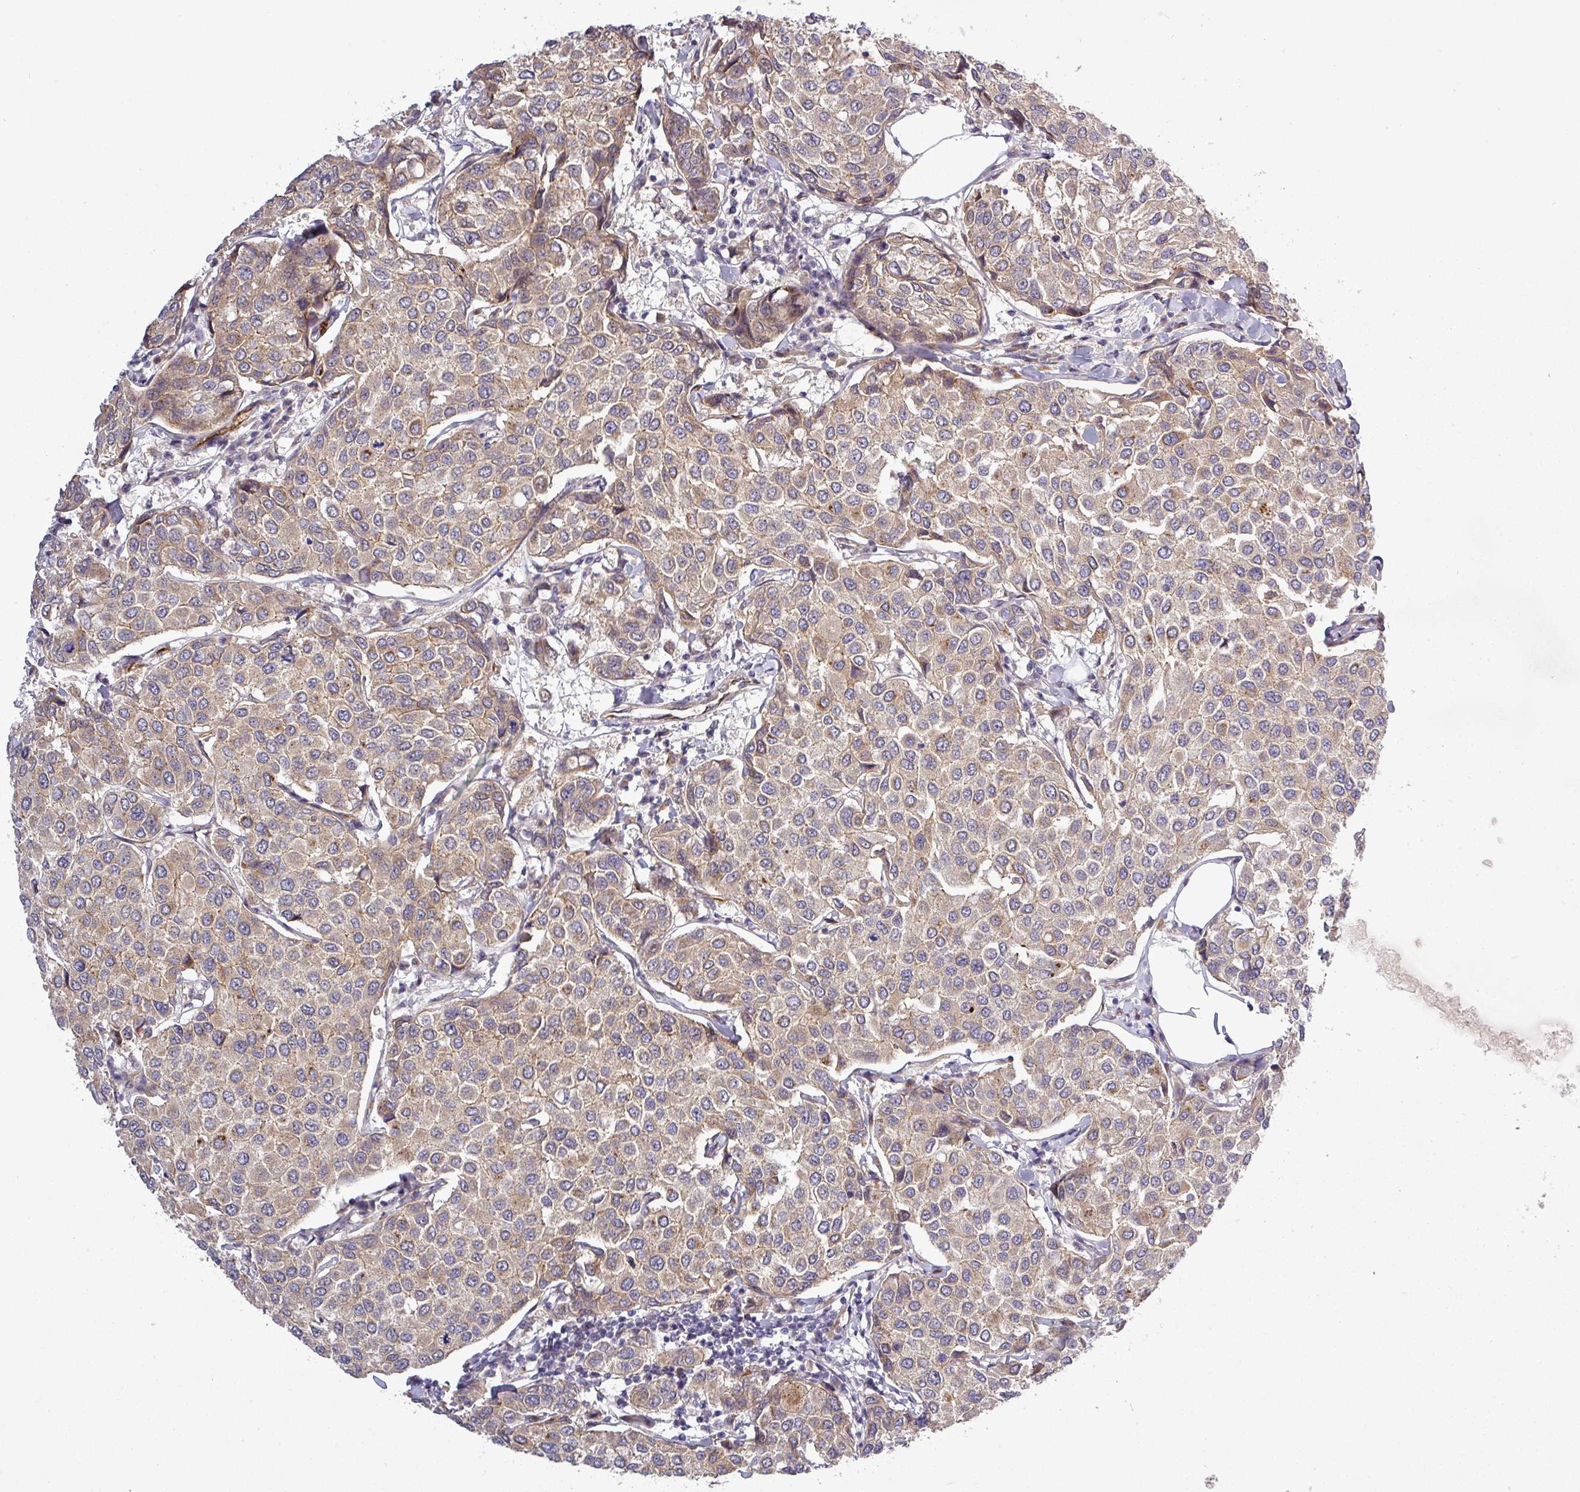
{"staining": {"intensity": "weak", "quantity": ">75%", "location": "cytoplasmic/membranous"}, "tissue": "breast cancer", "cell_type": "Tumor cells", "image_type": "cancer", "snomed": [{"axis": "morphology", "description": "Duct carcinoma"}, {"axis": "topography", "description": "Breast"}], "caption": "Tumor cells show low levels of weak cytoplasmic/membranous staining in approximately >75% of cells in breast cancer.", "gene": "PCDH1", "patient": {"sex": "female", "age": 55}}